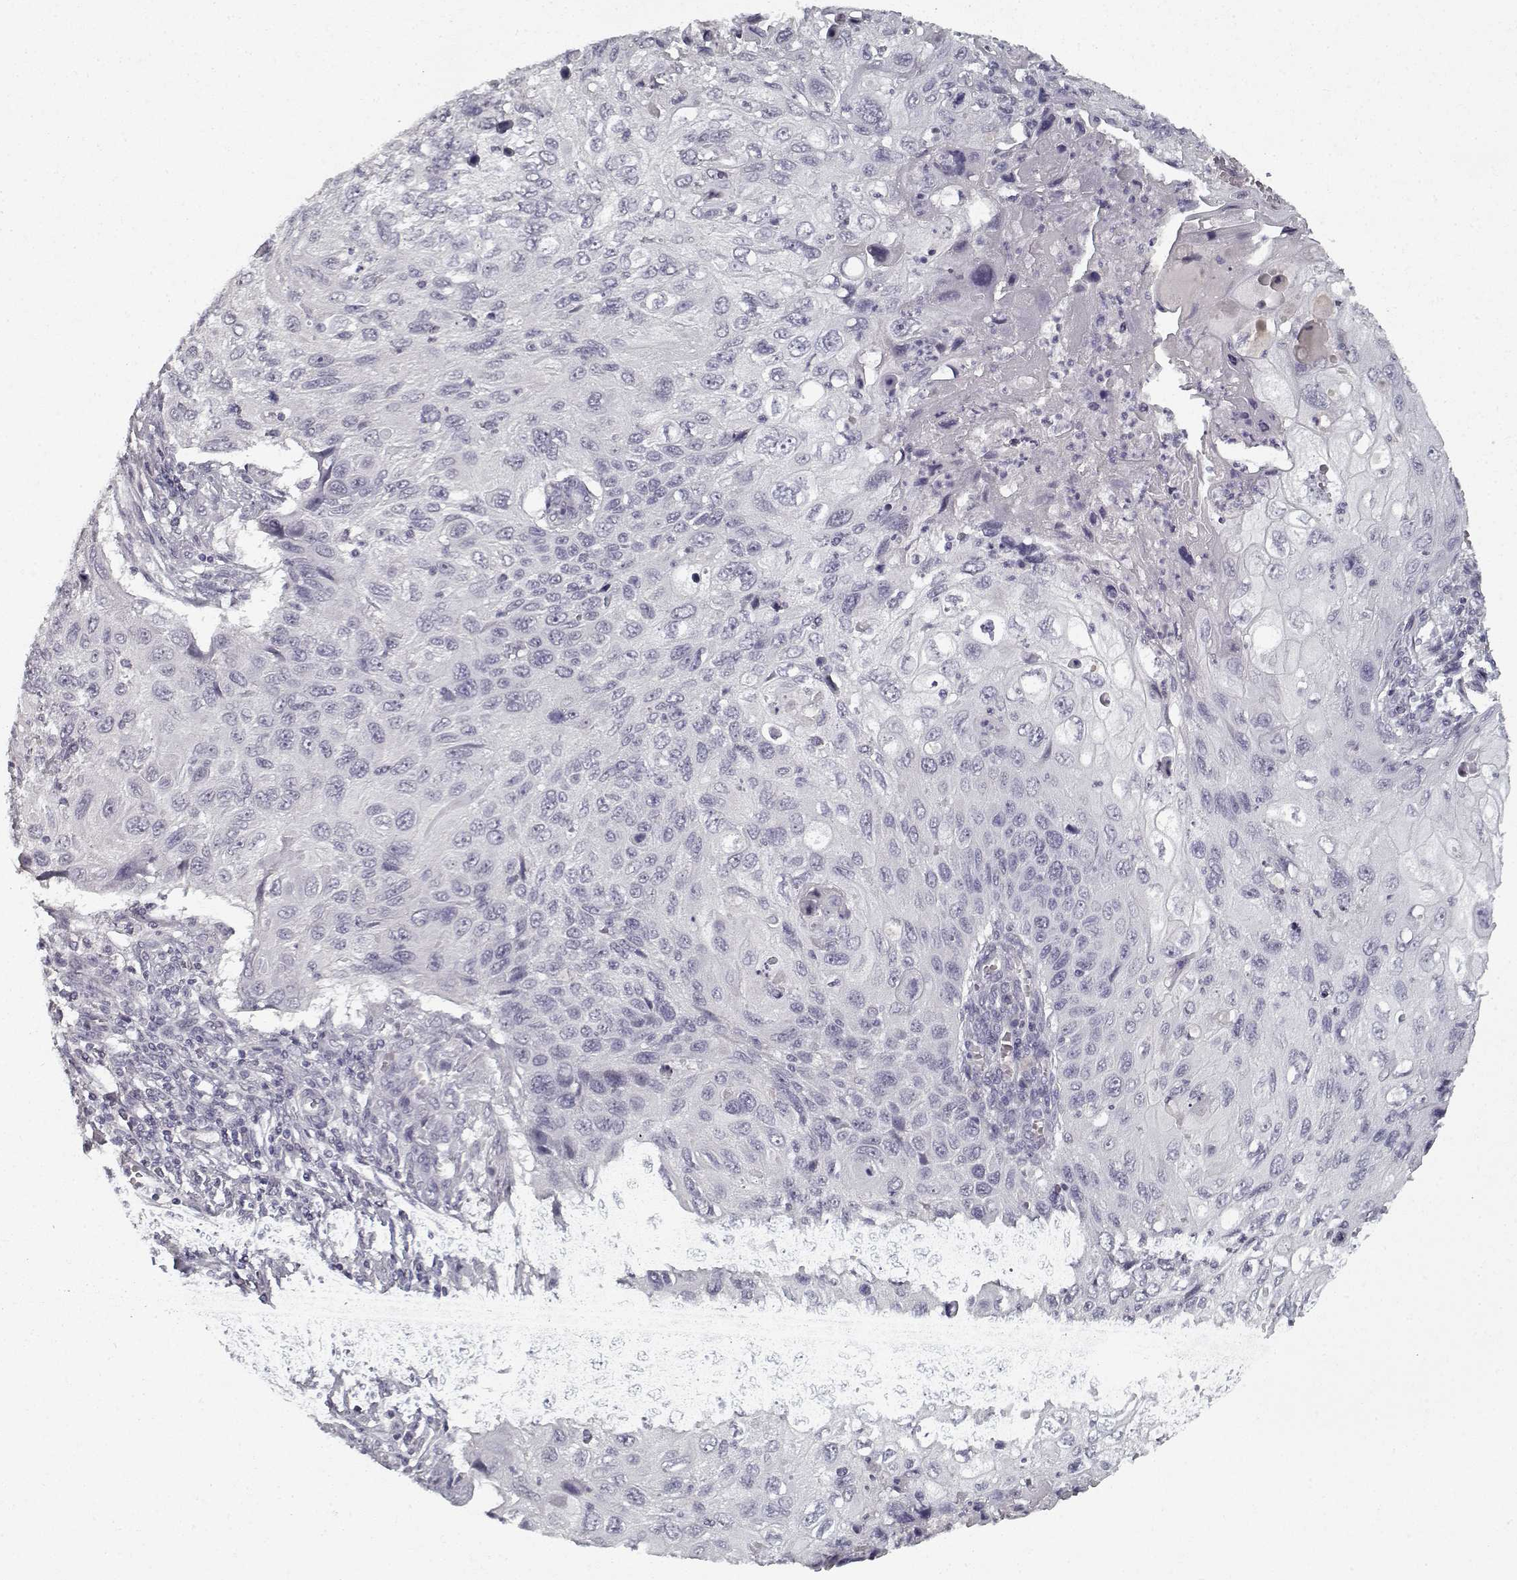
{"staining": {"intensity": "negative", "quantity": "none", "location": "none"}, "tissue": "cervical cancer", "cell_type": "Tumor cells", "image_type": "cancer", "snomed": [{"axis": "morphology", "description": "Squamous cell carcinoma, NOS"}, {"axis": "topography", "description": "Cervix"}], "caption": "Protein analysis of cervical cancer (squamous cell carcinoma) reveals no significant positivity in tumor cells.", "gene": "GAD2", "patient": {"sex": "female", "age": 70}}